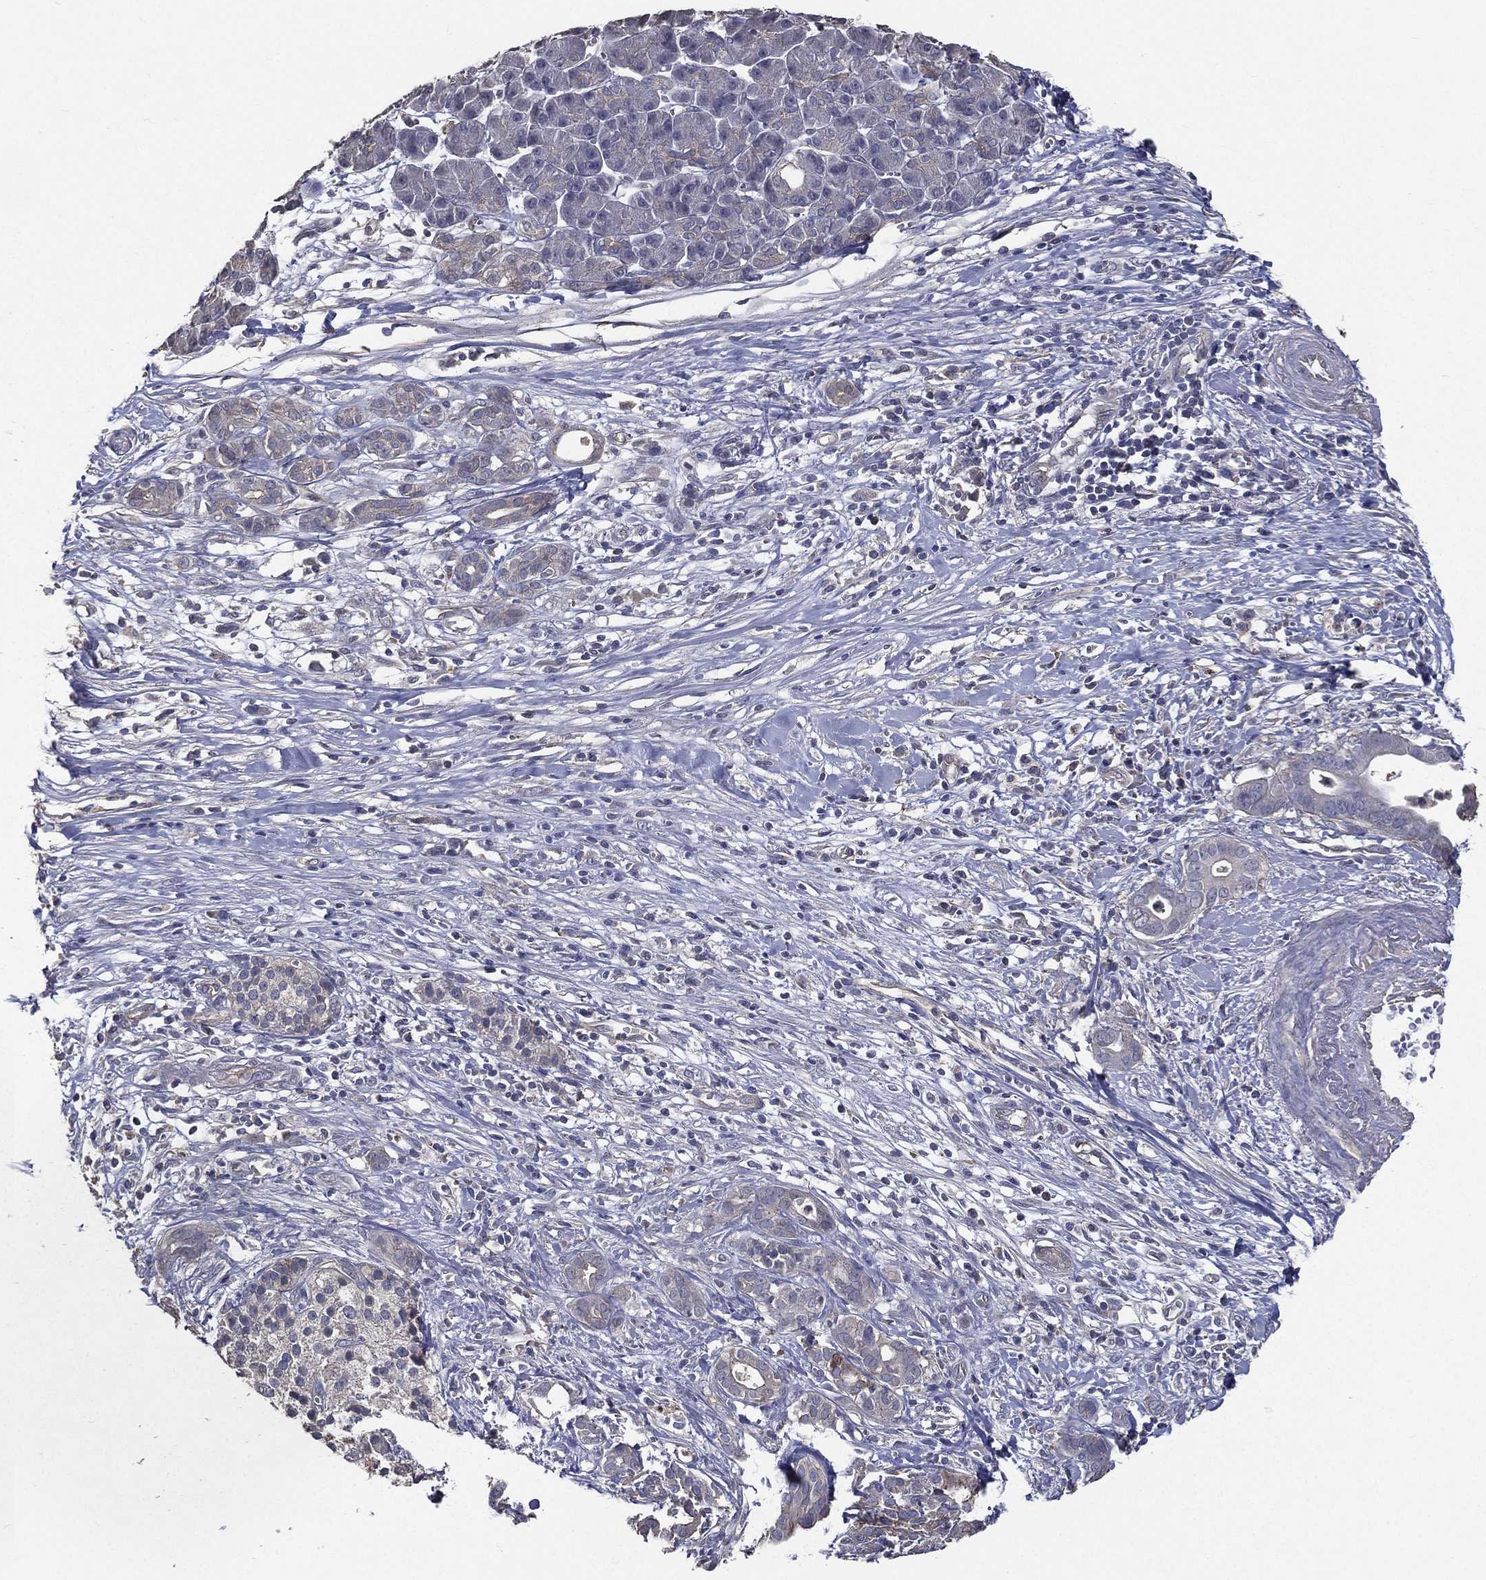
{"staining": {"intensity": "negative", "quantity": "none", "location": "none"}, "tissue": "pancreatic cancer", "cell_type": "Tumor cells", "image_type": "cancer", "snomed": [{"axis": "morphology", "description": "Adenocarcinoma, NOS"}, {"axis": "topography", "description": "Pancreas"}], "caption": "Tumor cells show no significant expression in adenocarcinoma (pancreatic).", "gene": "SERPINB2", "patient": {"sex": "male", "age": 61}}